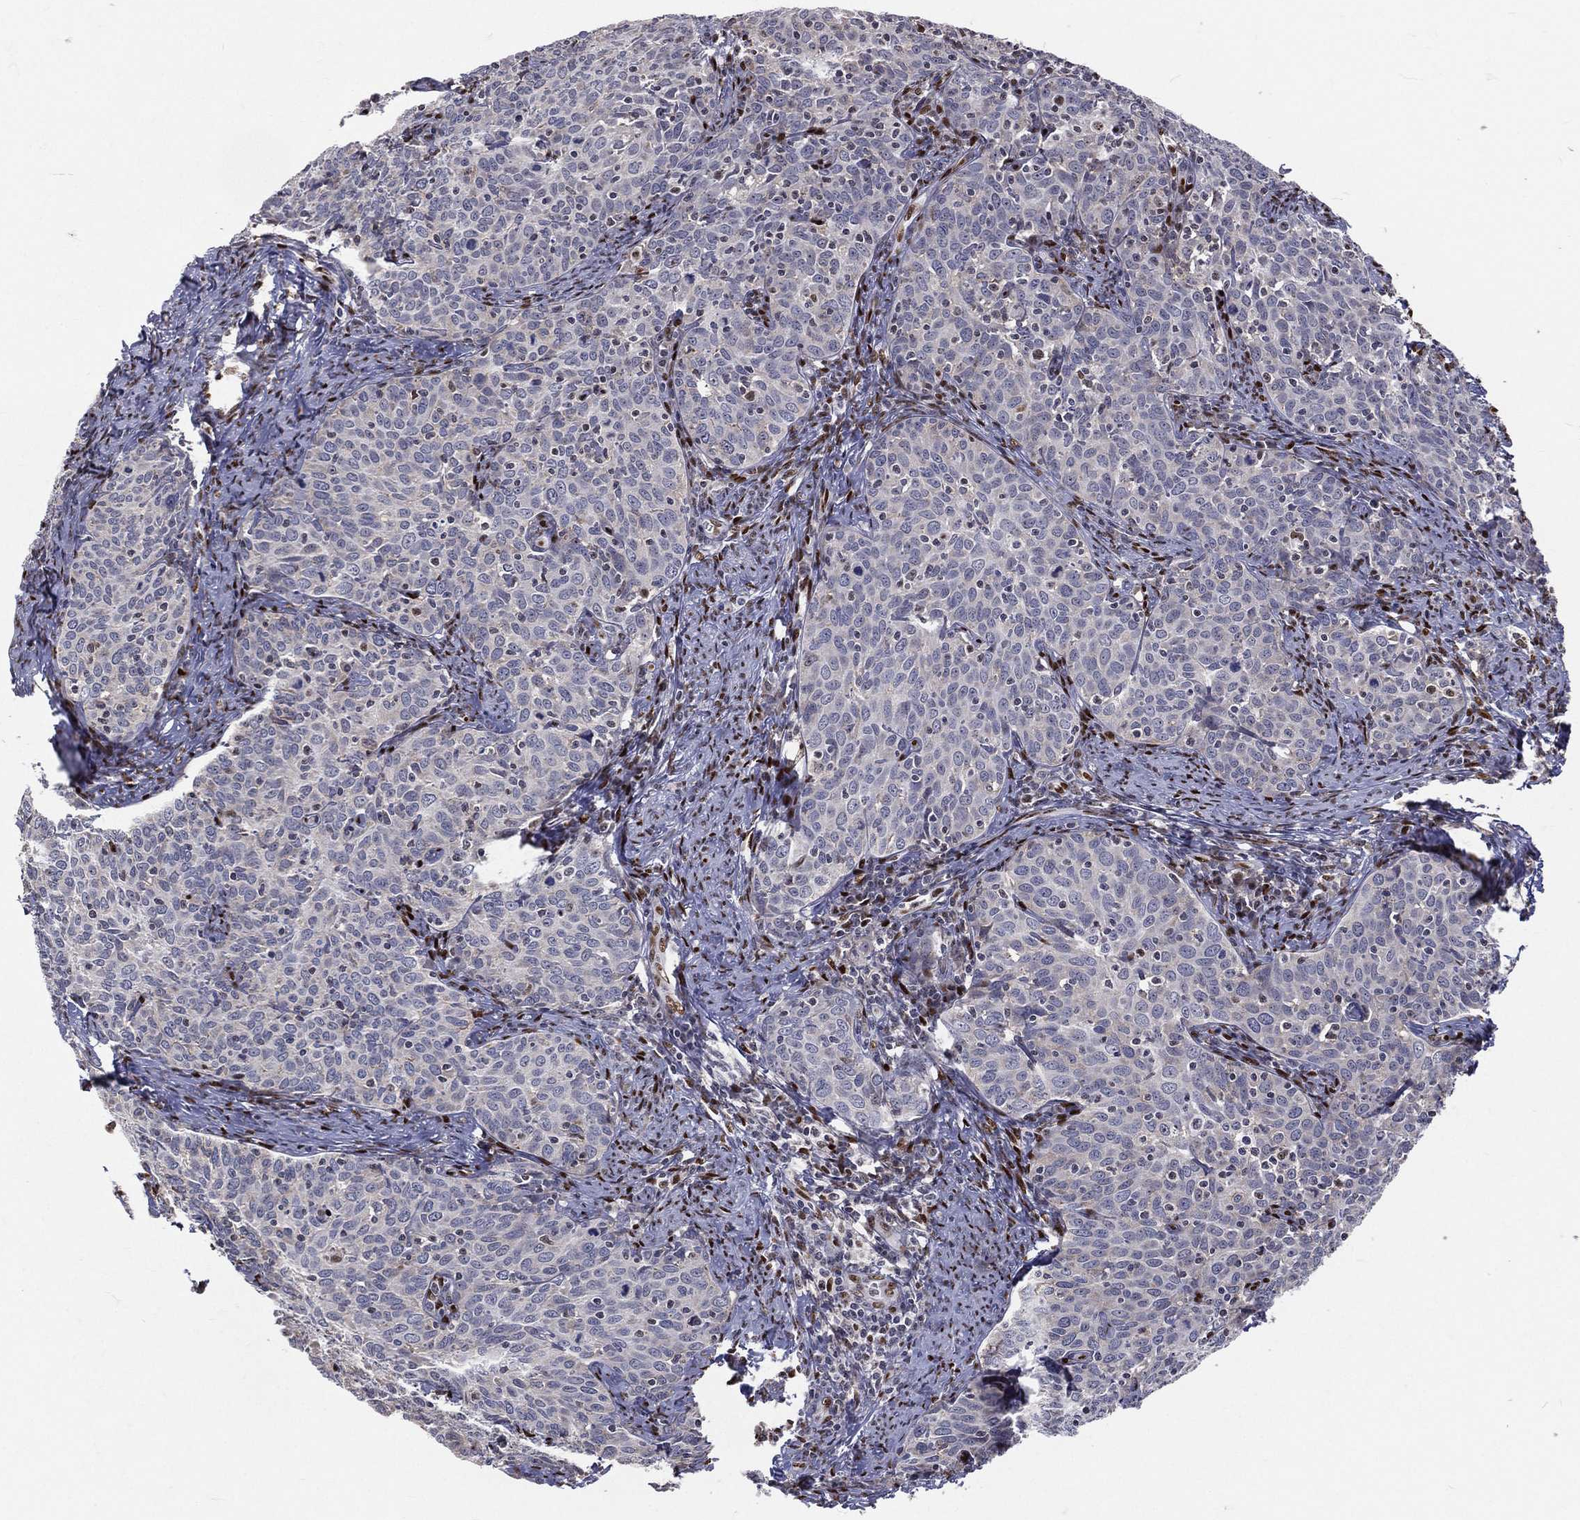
{"staining": {"intensity": "negative", "quantity": "none", "location": "none"}, "tissue": "cervical cancer", "cell_type": "Tumor cells", "image_type": "cancer", "snomed": [{"axis": "morphology", "description": "Squamous cell carcinoma, NOS"}, {"axis": "topography", "description": "Cervix"}], "caption": "There is no significant staining in tumor cells of cervical squamous cell carcinoma.", "gene": "ZEB1", "patient": {"sex": "female", "age": 62}}